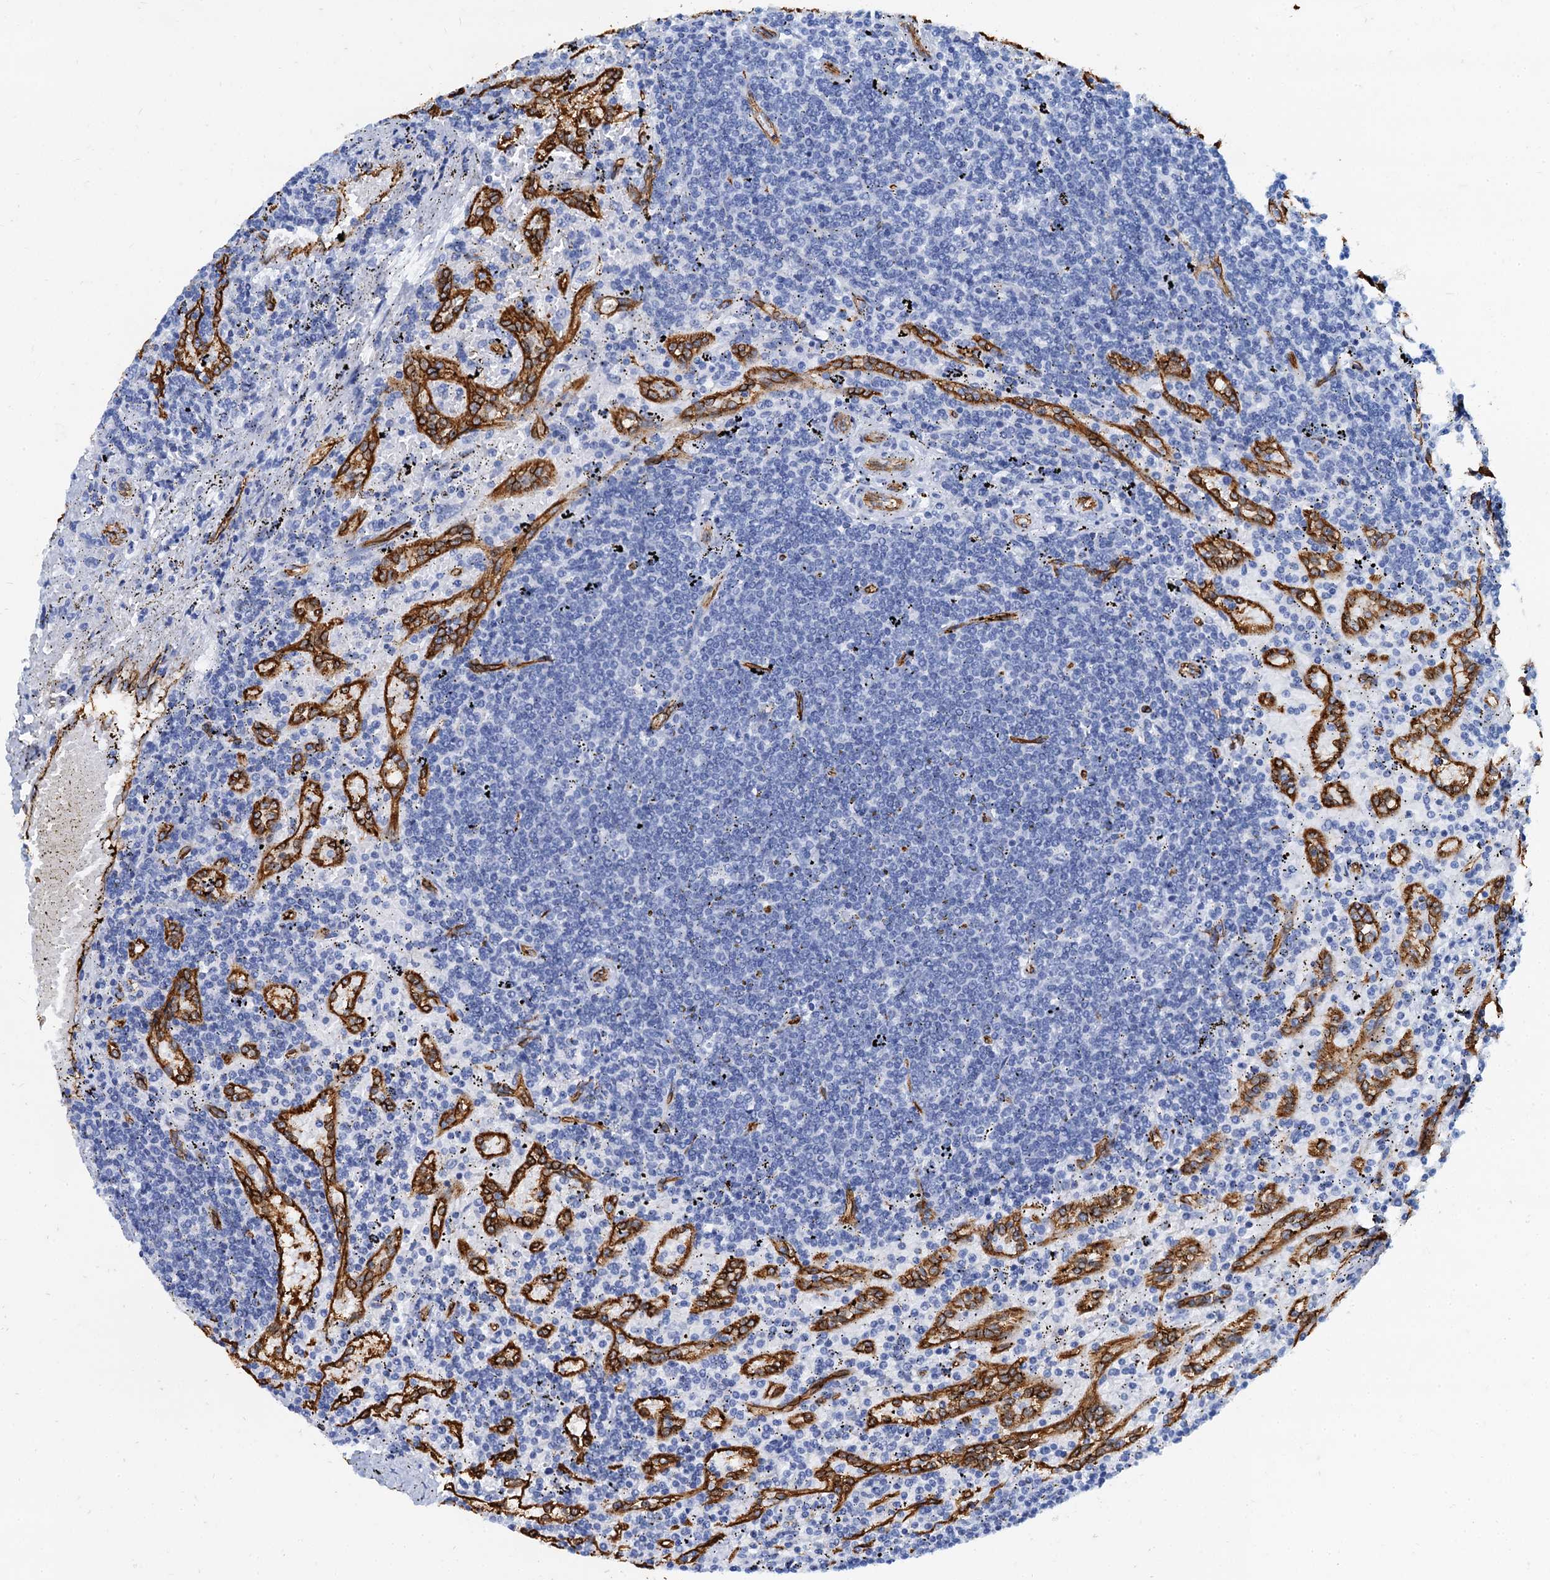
{"staining": {"intensity": "negative", "quantity": "none", "location": "none"}, "tissue": "lymphoma", "cell_type": "Tumor cells", "image_type": "cancer", "snomed": [{"axis": "morphology", "description": "Malignant lymphoma, non-Hodgkin's type, Low grade"}, {"axis": "topography", "description": "Spleen"}], "caption": "Tumor cells are negative for brown protein staining in malignant lymphoma, non-Hodgkin's type (low-grade).", "gene": "CAVIN2", "patient": {"sex": "male", "age": 76}}